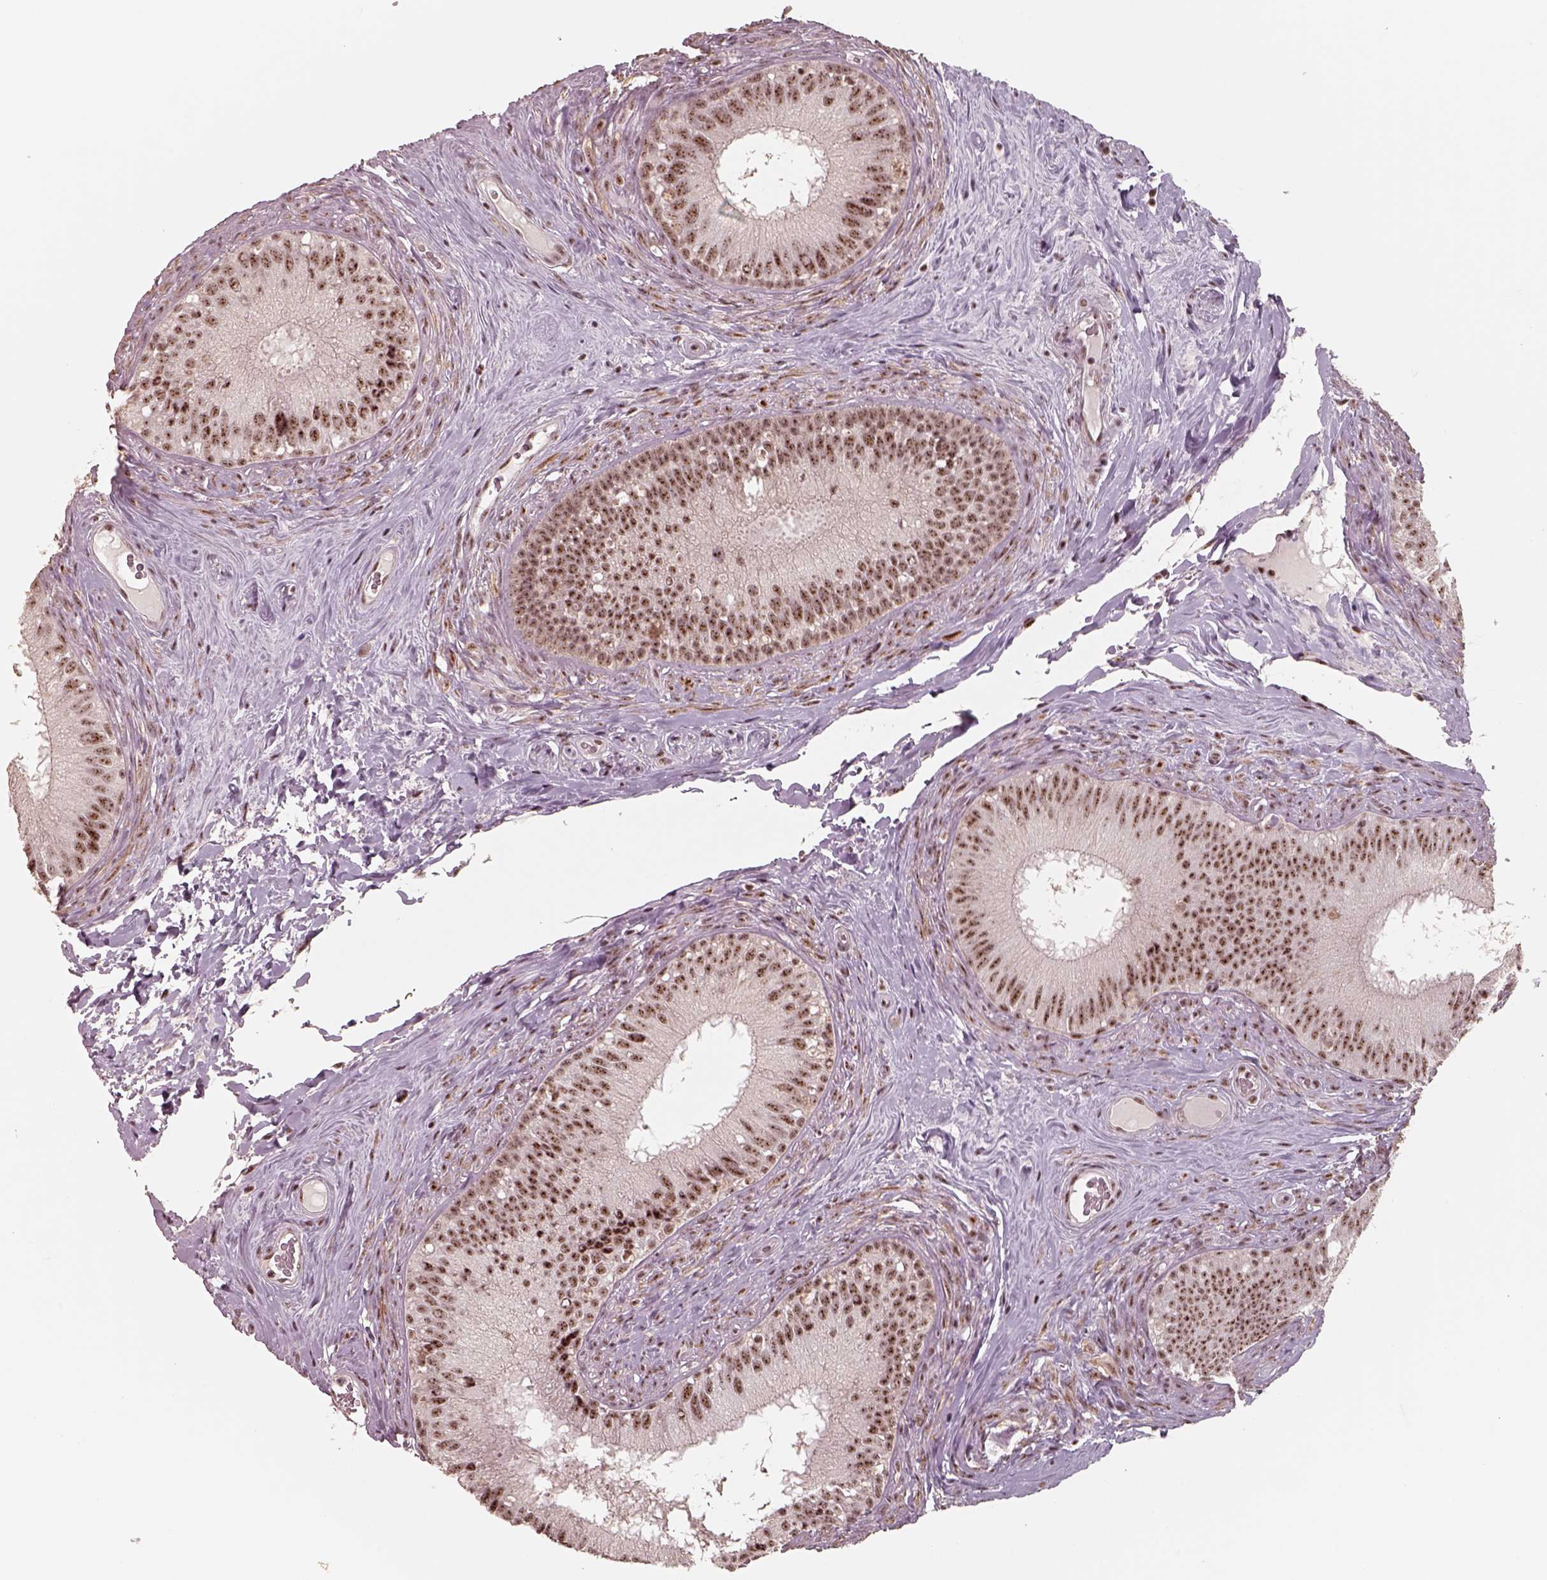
{"staining": {"intensity": "strong", "quantity": ">75%", "location": "nuclear"}, "tissue": "epididymis", "cell_type": "Glandular cells", "image_type": "normal", "snomed": [{"axis": "morphology", "description": "Normal tissue, NOS"}, {"axis": "topography", "description": "Epididymis"}], "caption": "Immunohistochemistry (IHC) image of unremarkable epididymis: epididymis stained using IHC reveals high levels of strong protein expression localized specifically in the nuclear of glandular cells, appearing as a nuclear brown color.", "gene": "ATXN7L3", "patient": {"sex": "male", "age": 59}}